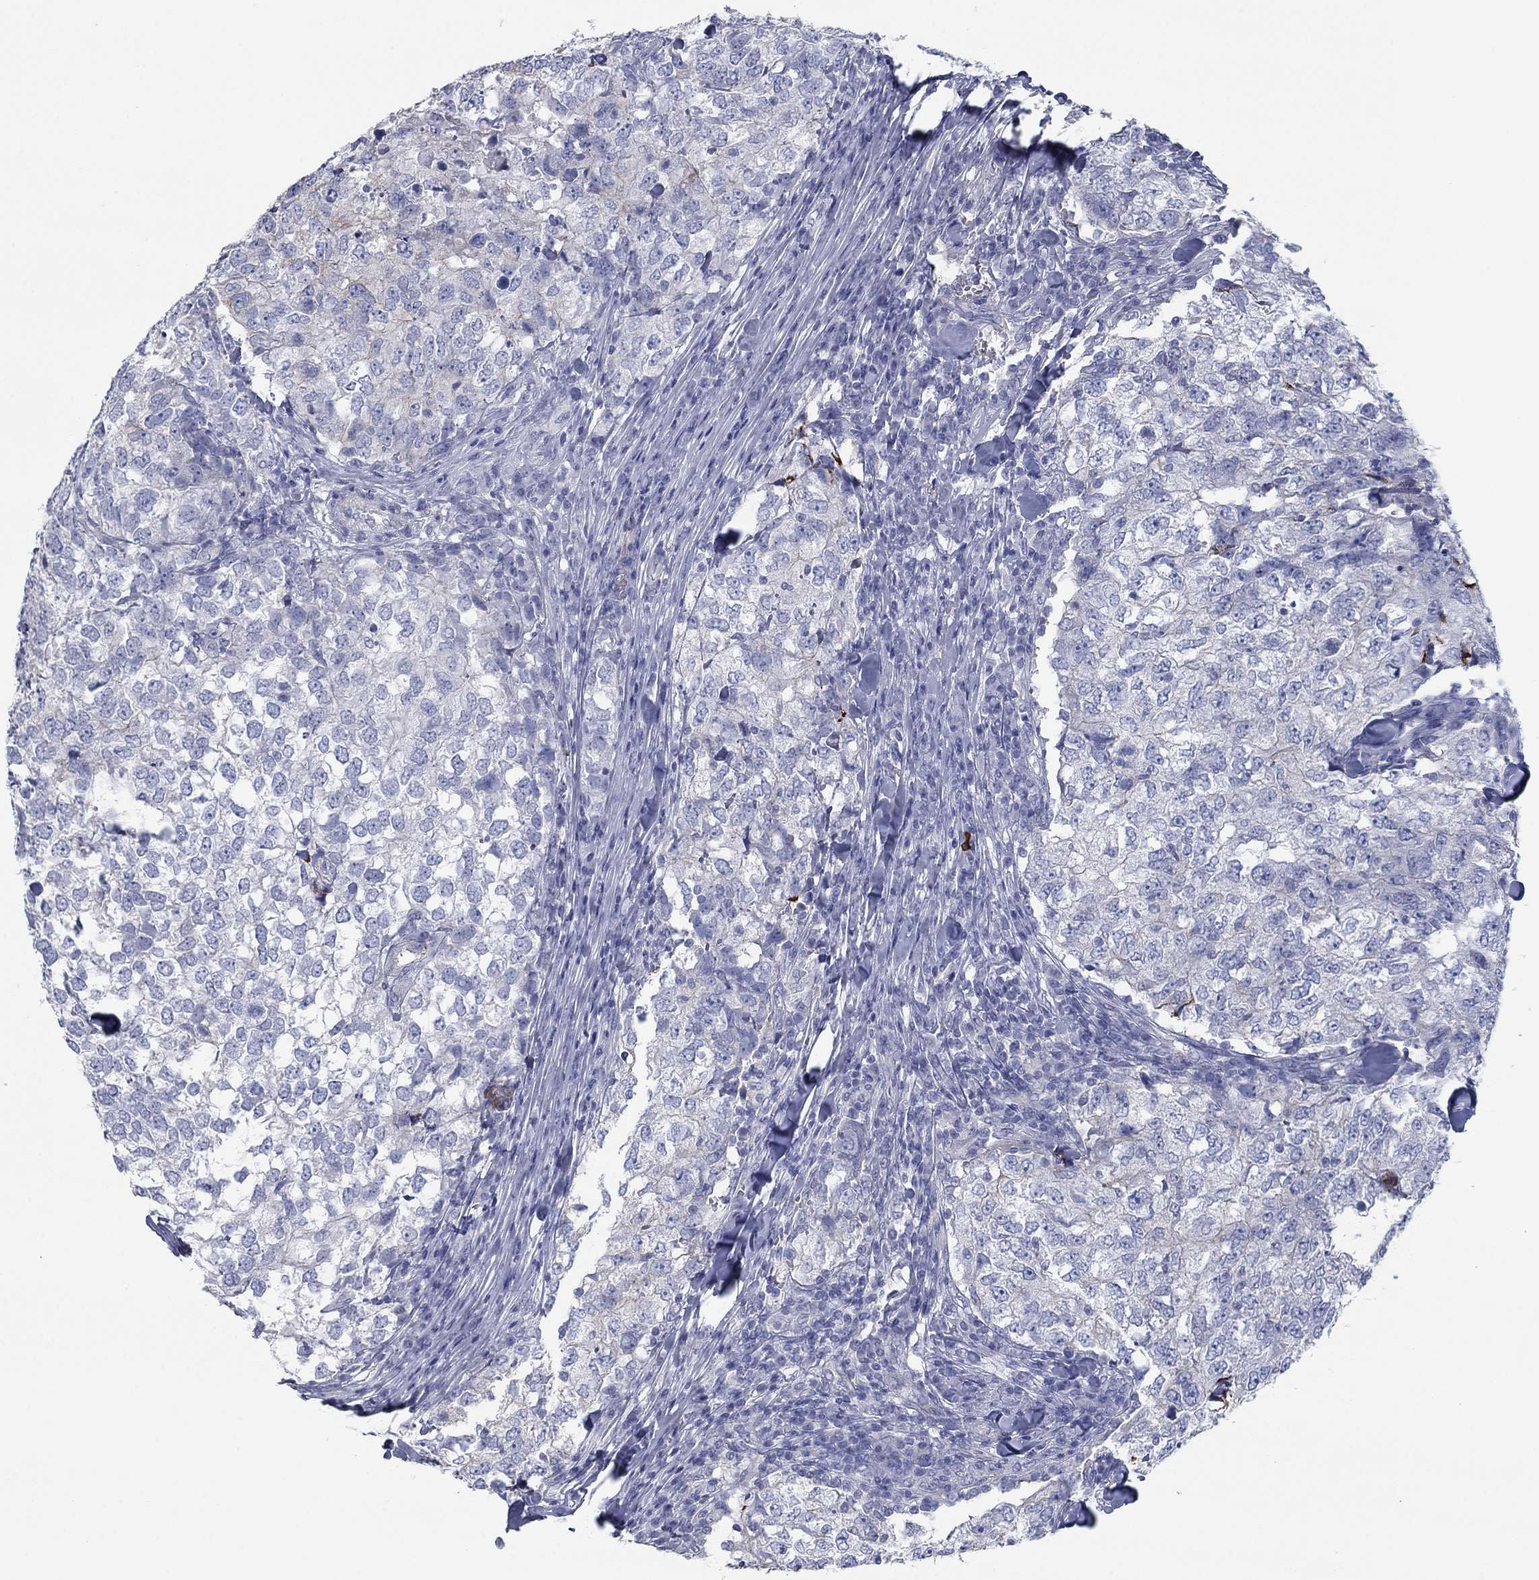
{"staining": {"intensity": "negative", "quantity": "none", "location": "none"}, "tissue": "breast cancer", "cell_type": "Tumor cells", "image_type": "cancer", "snomed": [{"axis": "morphology", "description": "Duct carcinoma"}, {"axis": "topography", "description": "Breast"}], "caption": "Immunohistochemical staining of human breast cancer shows no significant positivity in tumor cells.", "gene": "APOC3", "patient": {"sex": "female", "age": 30}}